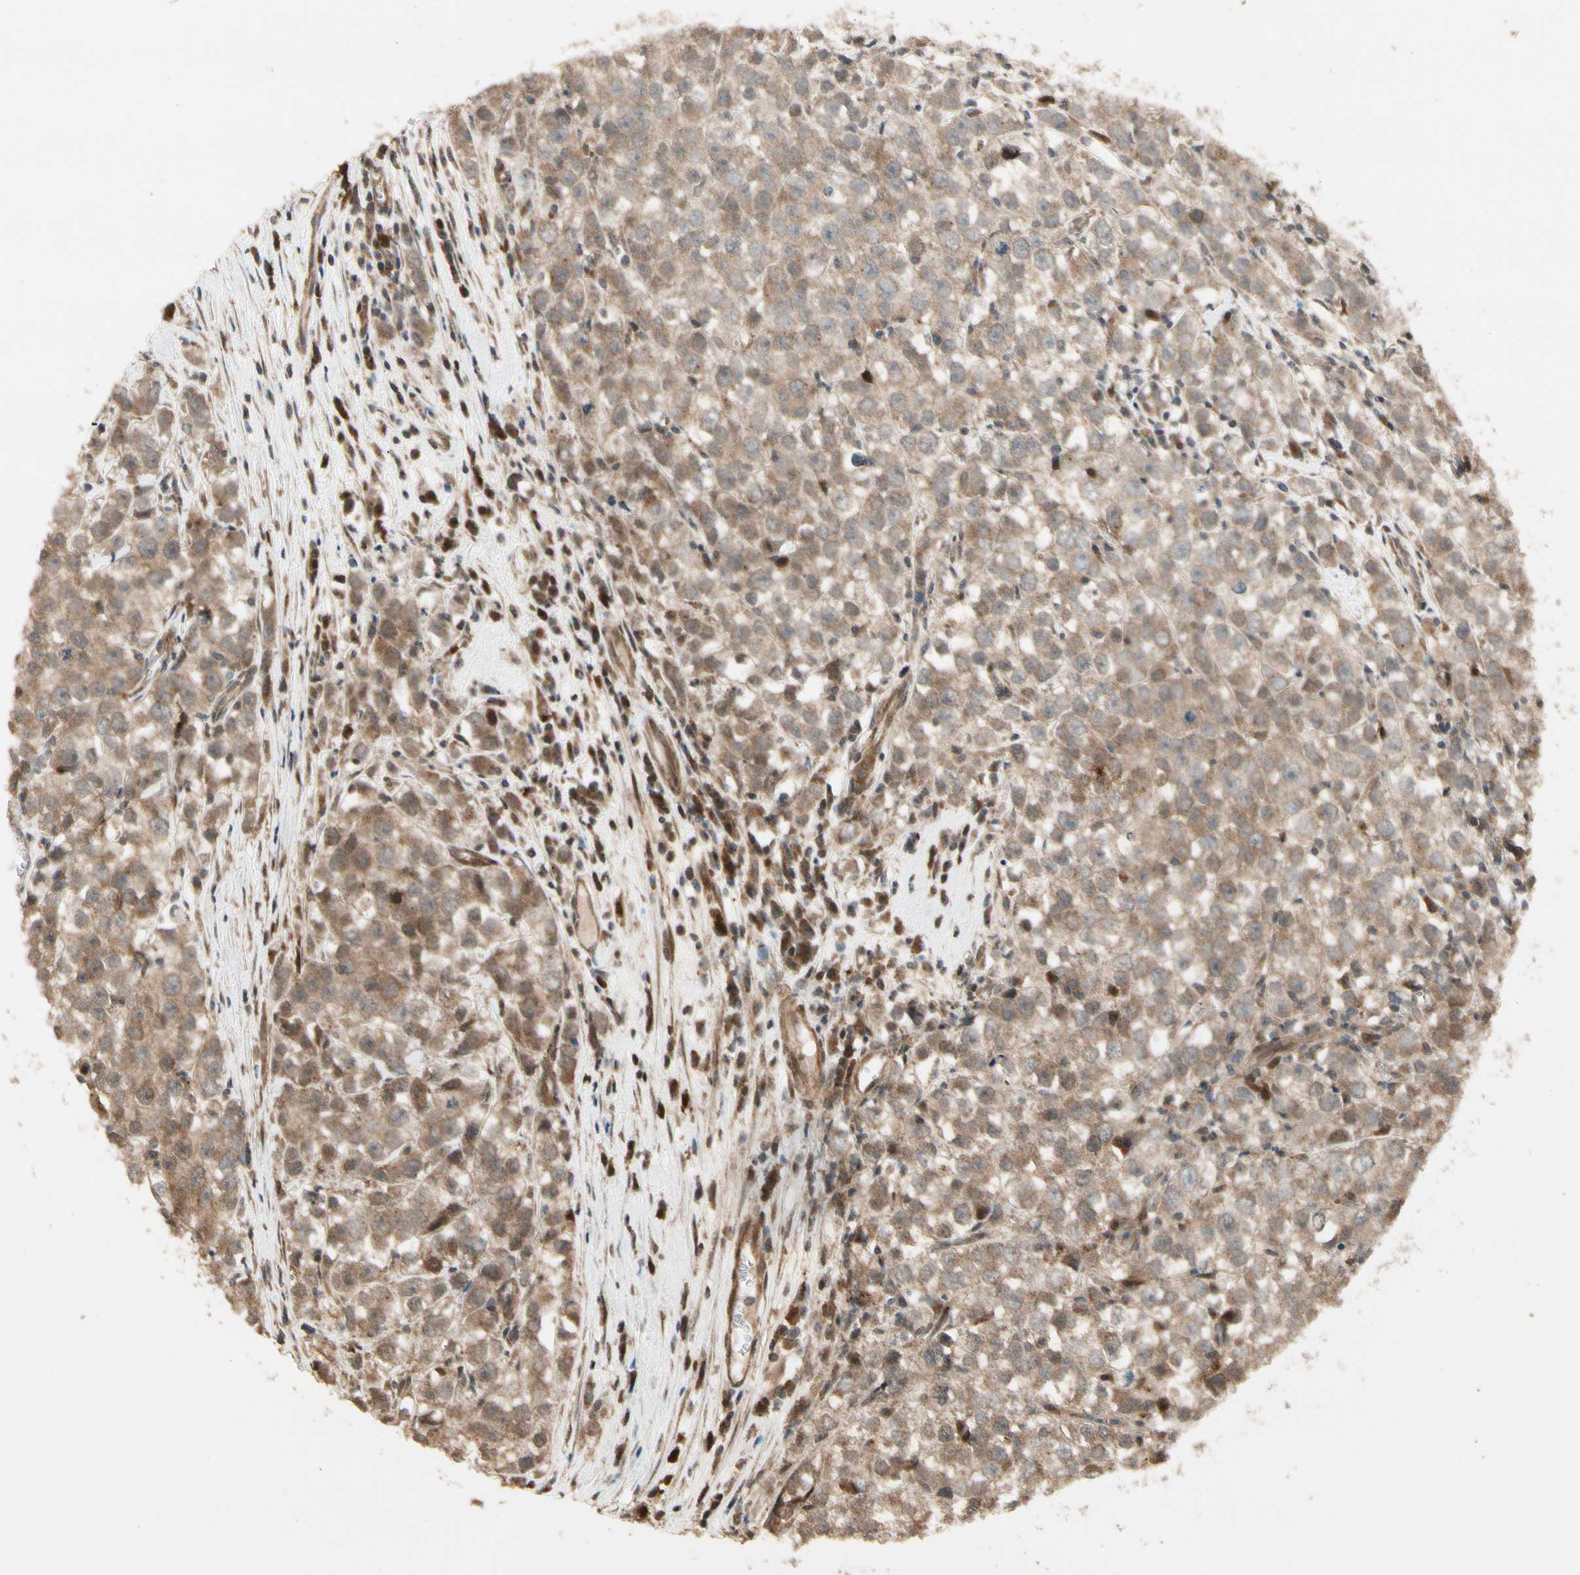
{"staining": {"intensity": "weak", "quantity": ">75%", "location": "cytoplasmic/membranous"}, "tissue": "testis cancer", "cell_type": "Tumor cells", "image_type": "cancer", "snomed": [{"axis": "morphology", "description": "Seminoma, NOS"}, {"axis": "morphology", "description": "Carcinoma, Embryonal, NOS"}, {"axis": "topography", "description": "Testis"}], "caption": "This image shows testis cancer stained with IHC to label a protein in brown. The cytoplasmic/membranous of tumor cells show weak positivity for the protein. Nuclei are counter-stained blue.", "gene": "CSF1R", "patient": {"sex": "male", "age": 52}}